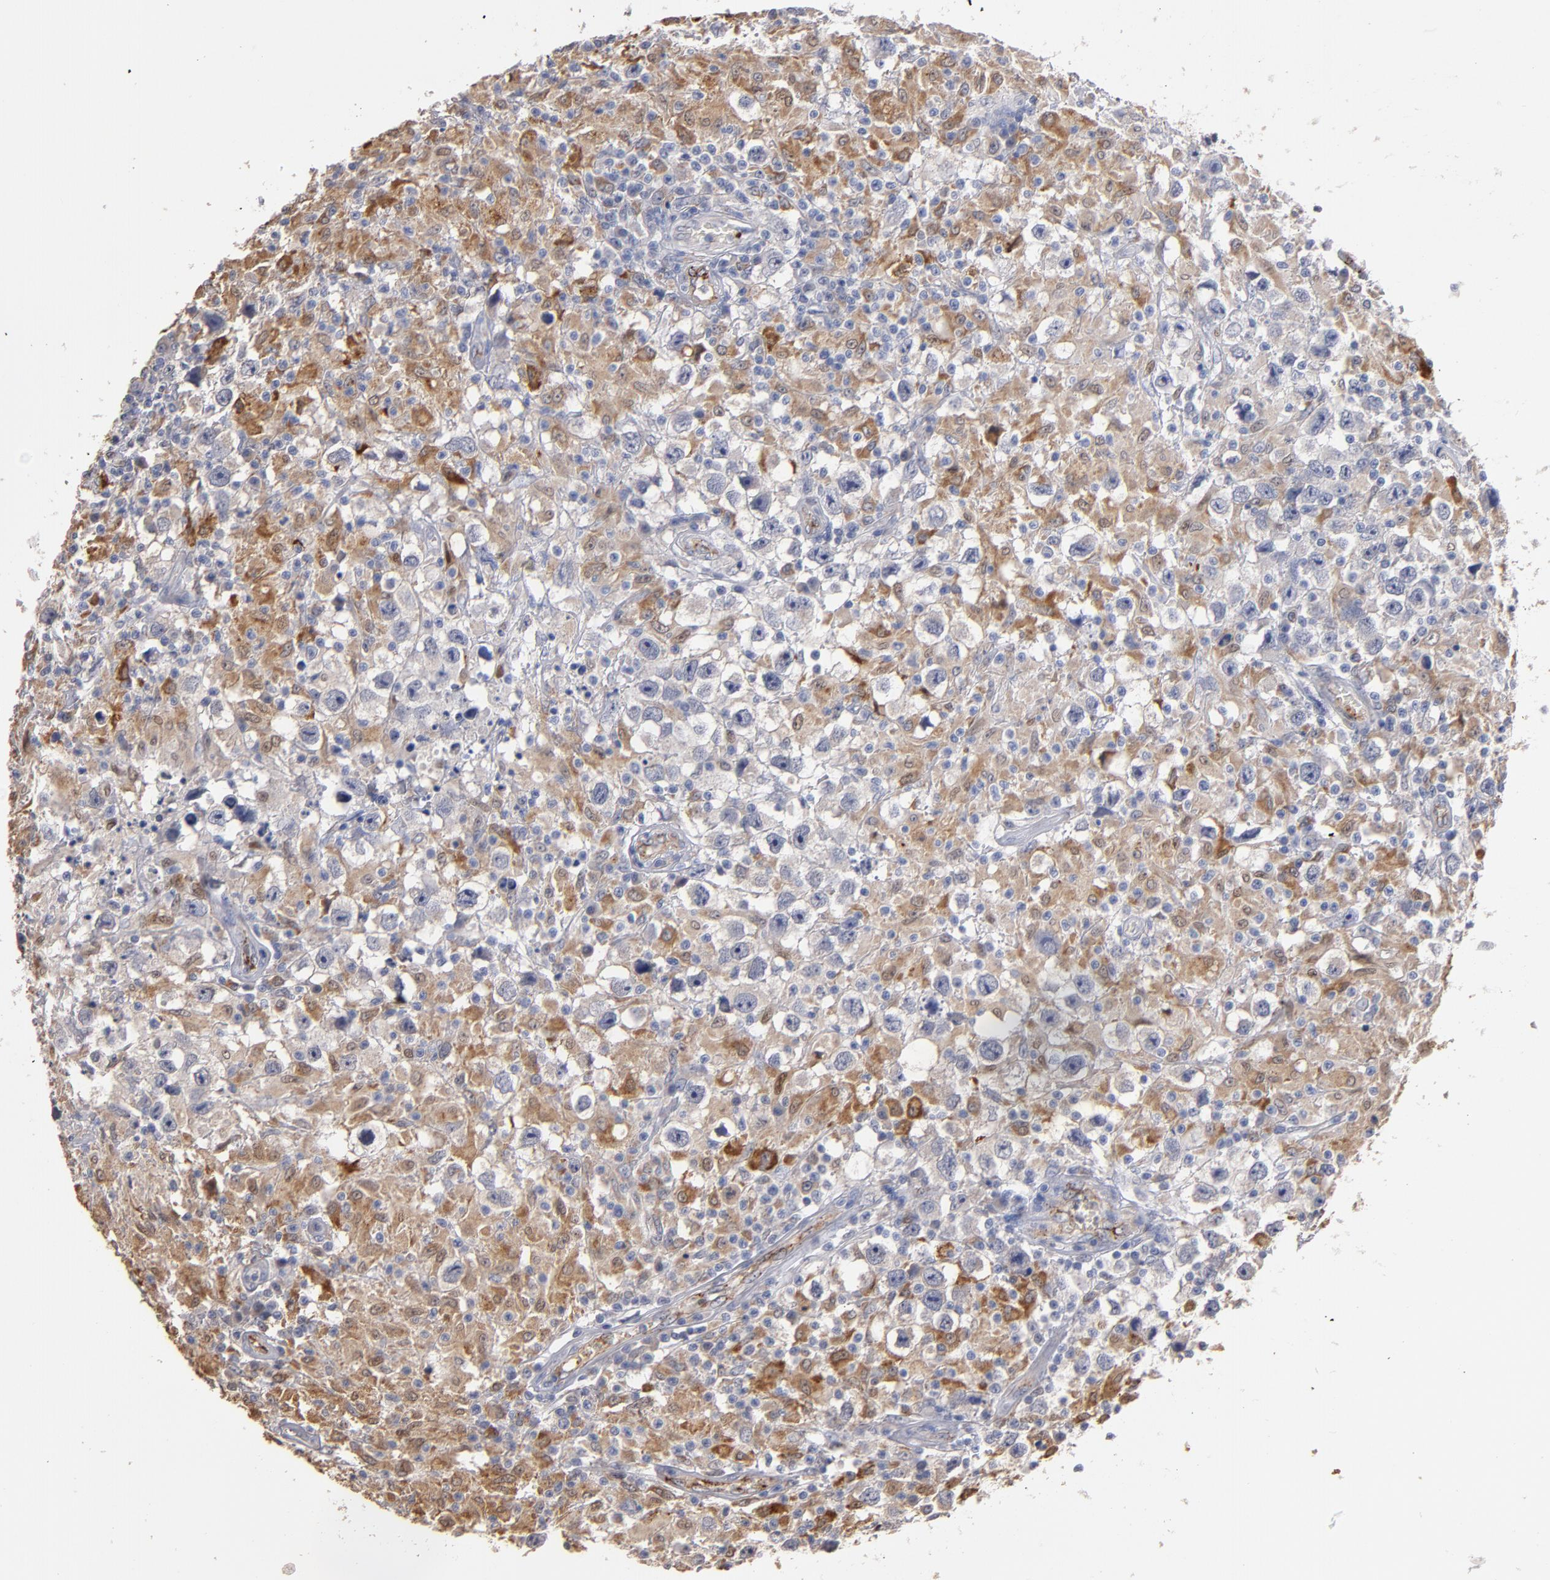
{"staining": {"intensity": "moderate", "quantity": "25%-75%", "location": "cytoplasmic/membranous"}, "tissue": "testis cancer", "cell_type": "Tumor cells", "image_type": "cancer", "snomed": [{"axis": "morphology", "description": "Seminoma, NOS"}, {"axis": "topography", "description": "Testis"}], "caption": "Testis seminoma stained for a protein reveals moderate cytoplasmic/membranous positivity in tumor cells.", "gene": "SELP", "patient": {"sex": "male", "age": 34}}